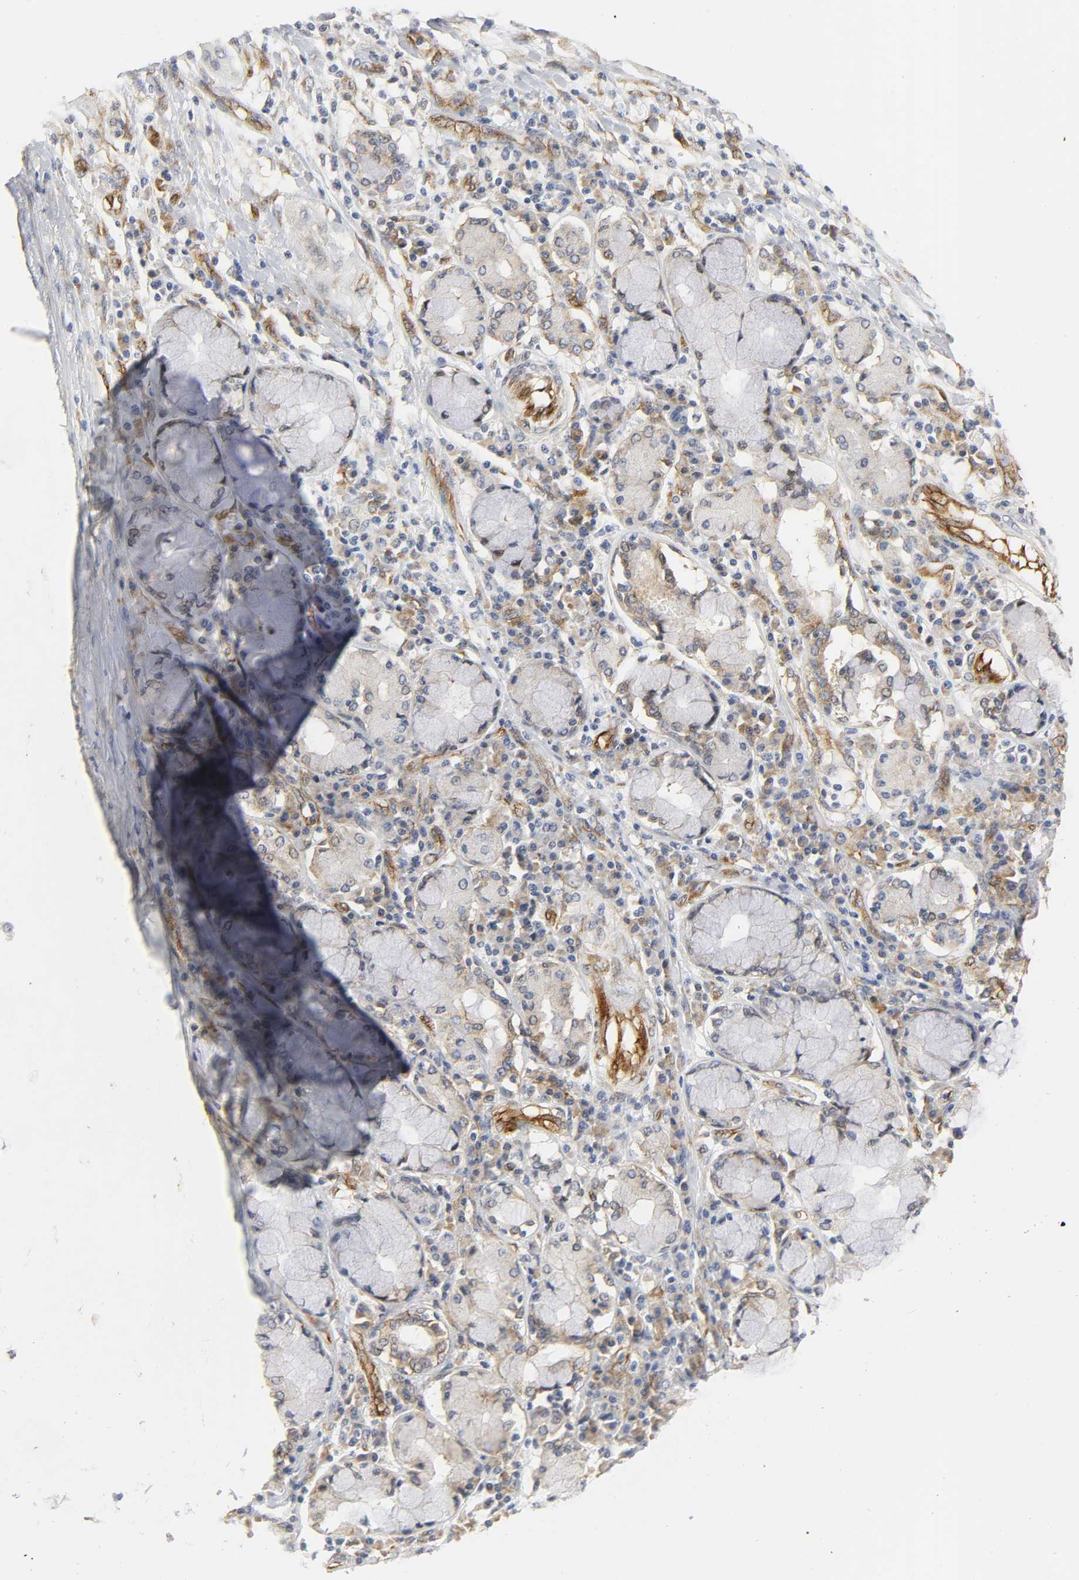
{"staining": {"intensity": "weak", "quantity": "25%-75%", "location": "cytoplasmic/membranous"}, "tissue": "lung cancer", "cell_type": "Tumor cells", "image_type": "cancer", "snomed": [{"axis": "morphology", "description": "Squamous cell carcinoma, NOS"}, {"axis": "topography", "description": "Lung"}], "caption": "This histopathology image displays immunohistochemistry (IHC) staining of human lung cancer (squamous cell carcinoma), with low weak cytoplasmic/membranous expression in about 25%-75% of tumor cells.", "gene": "DOCK1", "patient": {"sex": "female", "age": 47}}